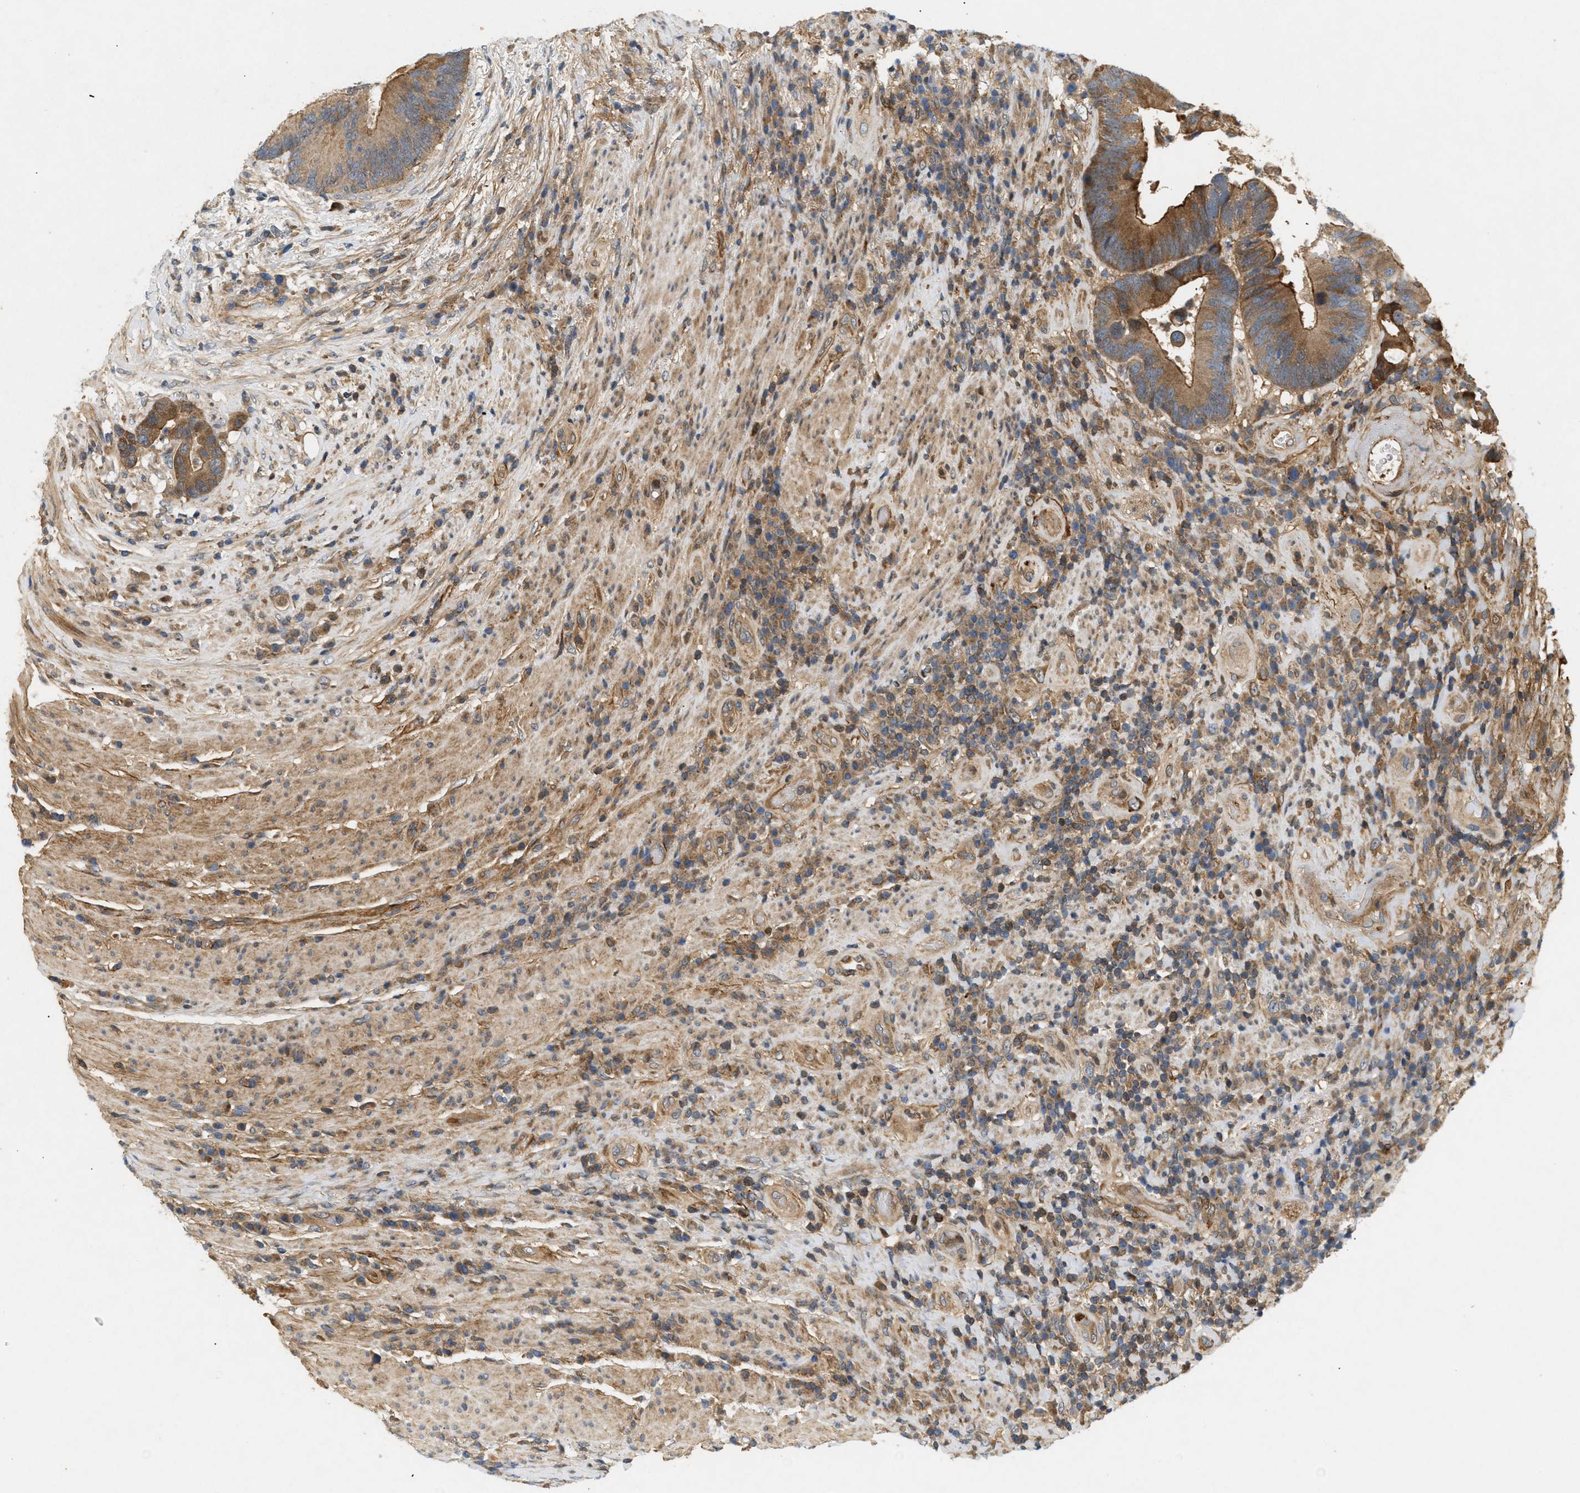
{"staining": {"intensity": "moderate", "quantity": ">75%", "location": "cytoplasmic/membranous"}, "tissue": "colorectal cancer", "cell_type": "Tumor cells", "image_type": "cancer", "snomed": [{"axis": "morphology", "description": "Adenocarcinoma, NOS"}, {"axis": "topography", "description": "Rectum"}], "caption": "DAB immunohistochemical staining of colorectal cancer displays moderate cytoplasmic/membranous protein expression in approximately >75% of tumor cells. Nuclei are stained in blue.", "gene": "FARS2", "patient": {"sex": "female", "age": 89}}